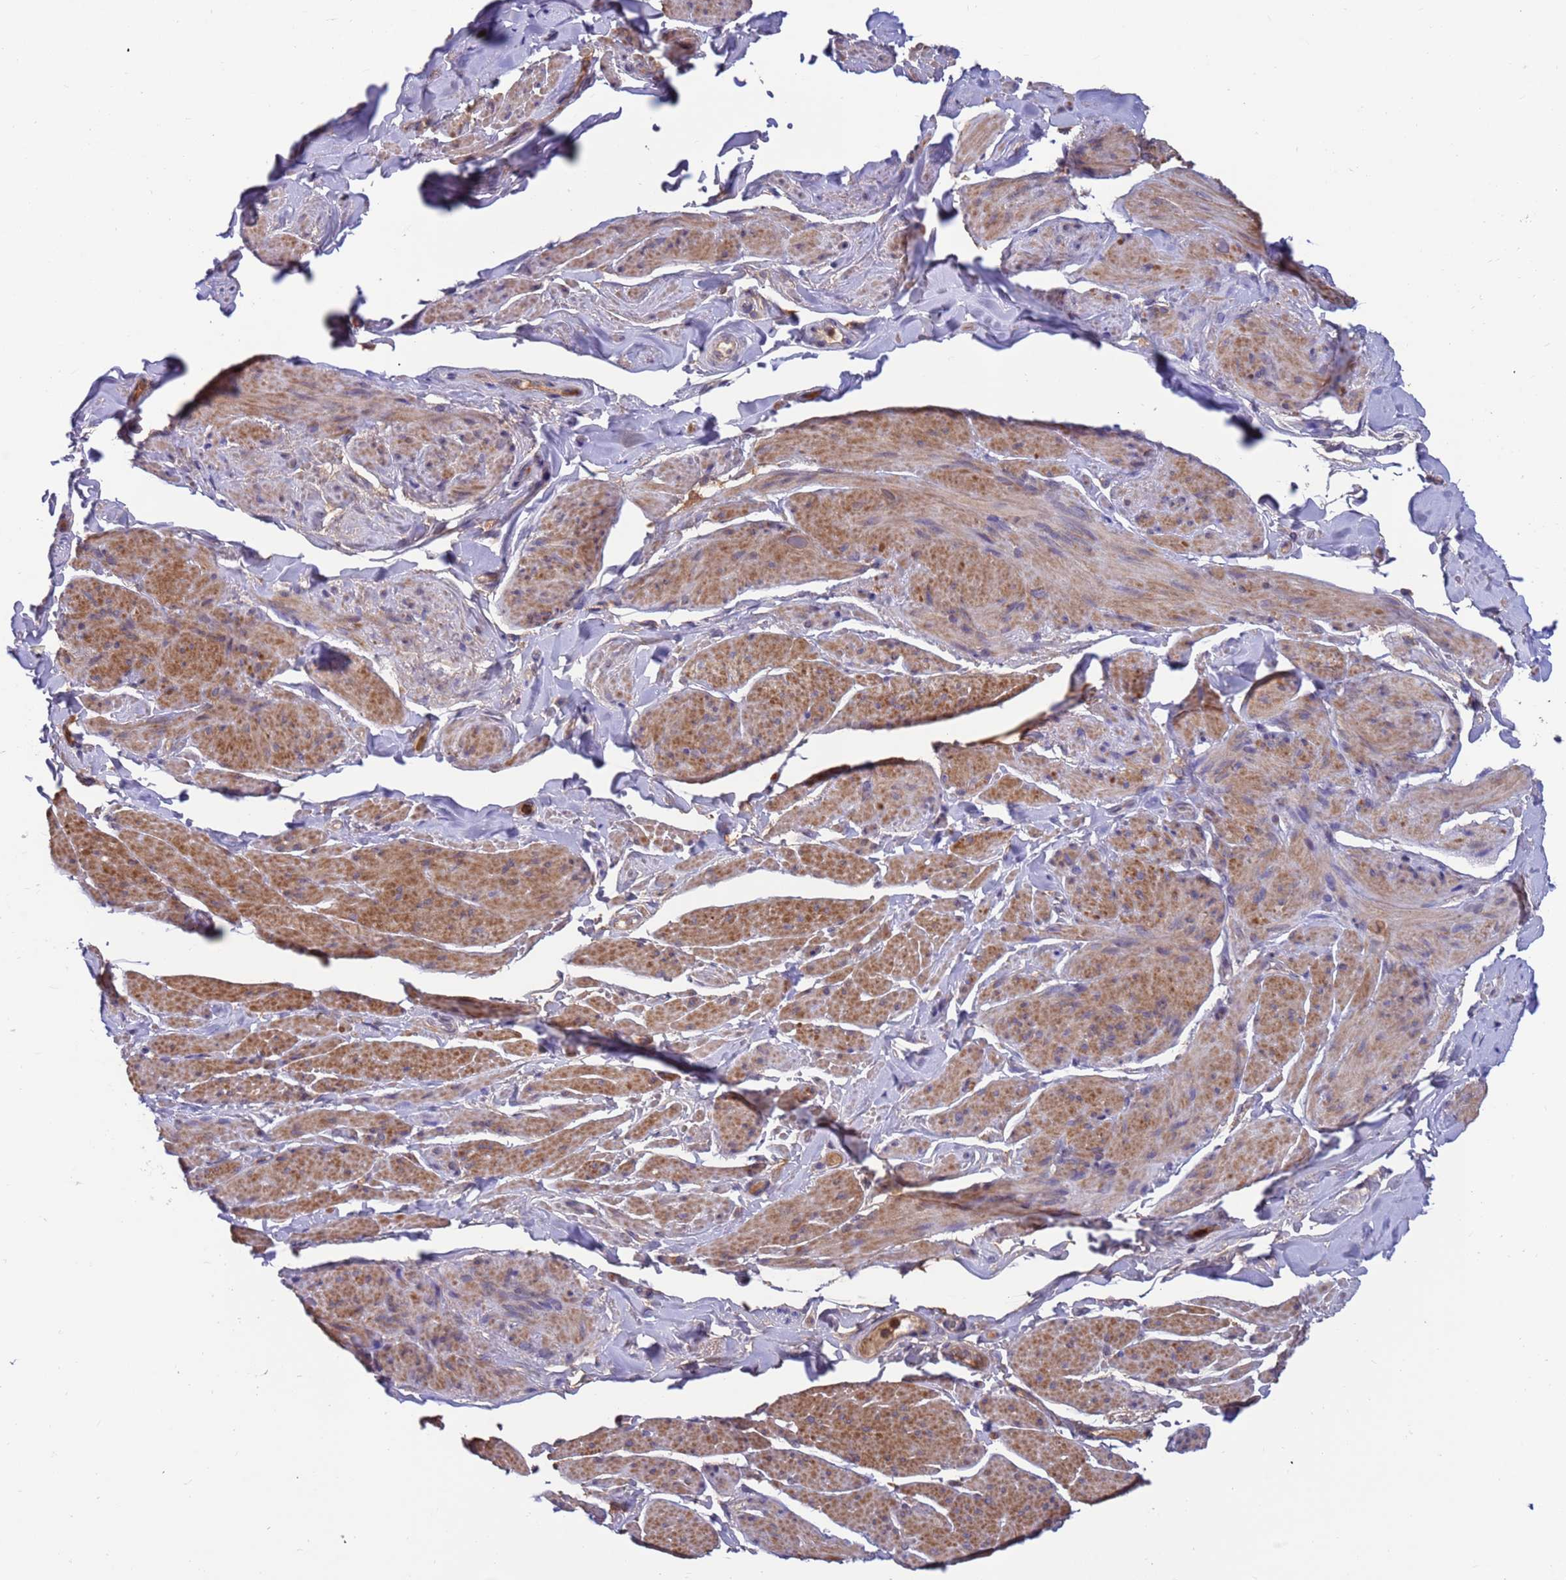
{"staining": {"intensity": "moderate", "quantity": "25%-75%", "location": "cytoplasmic/membranous"}, "tissue": "smooth muscle", "cell_type": "Smooth muscle cells", "image_type": "normal", "snomed": [{"axis": "morphology", "description": "Normal tissue, NOS"}, {"axis": "topography", "description": "Smooth muscle"}, {"axis": "topography", "description": "Peripheral nerve tissue"}], "caption": "Smooth muscle cells reveal medium levels of moderate cytoplasmic/membranous positivity in approximately 25%-75% of cells in unremarkable smooth muscle.", "gene": "AMPD3", "patient": {"sex": "male", "age": 69}}